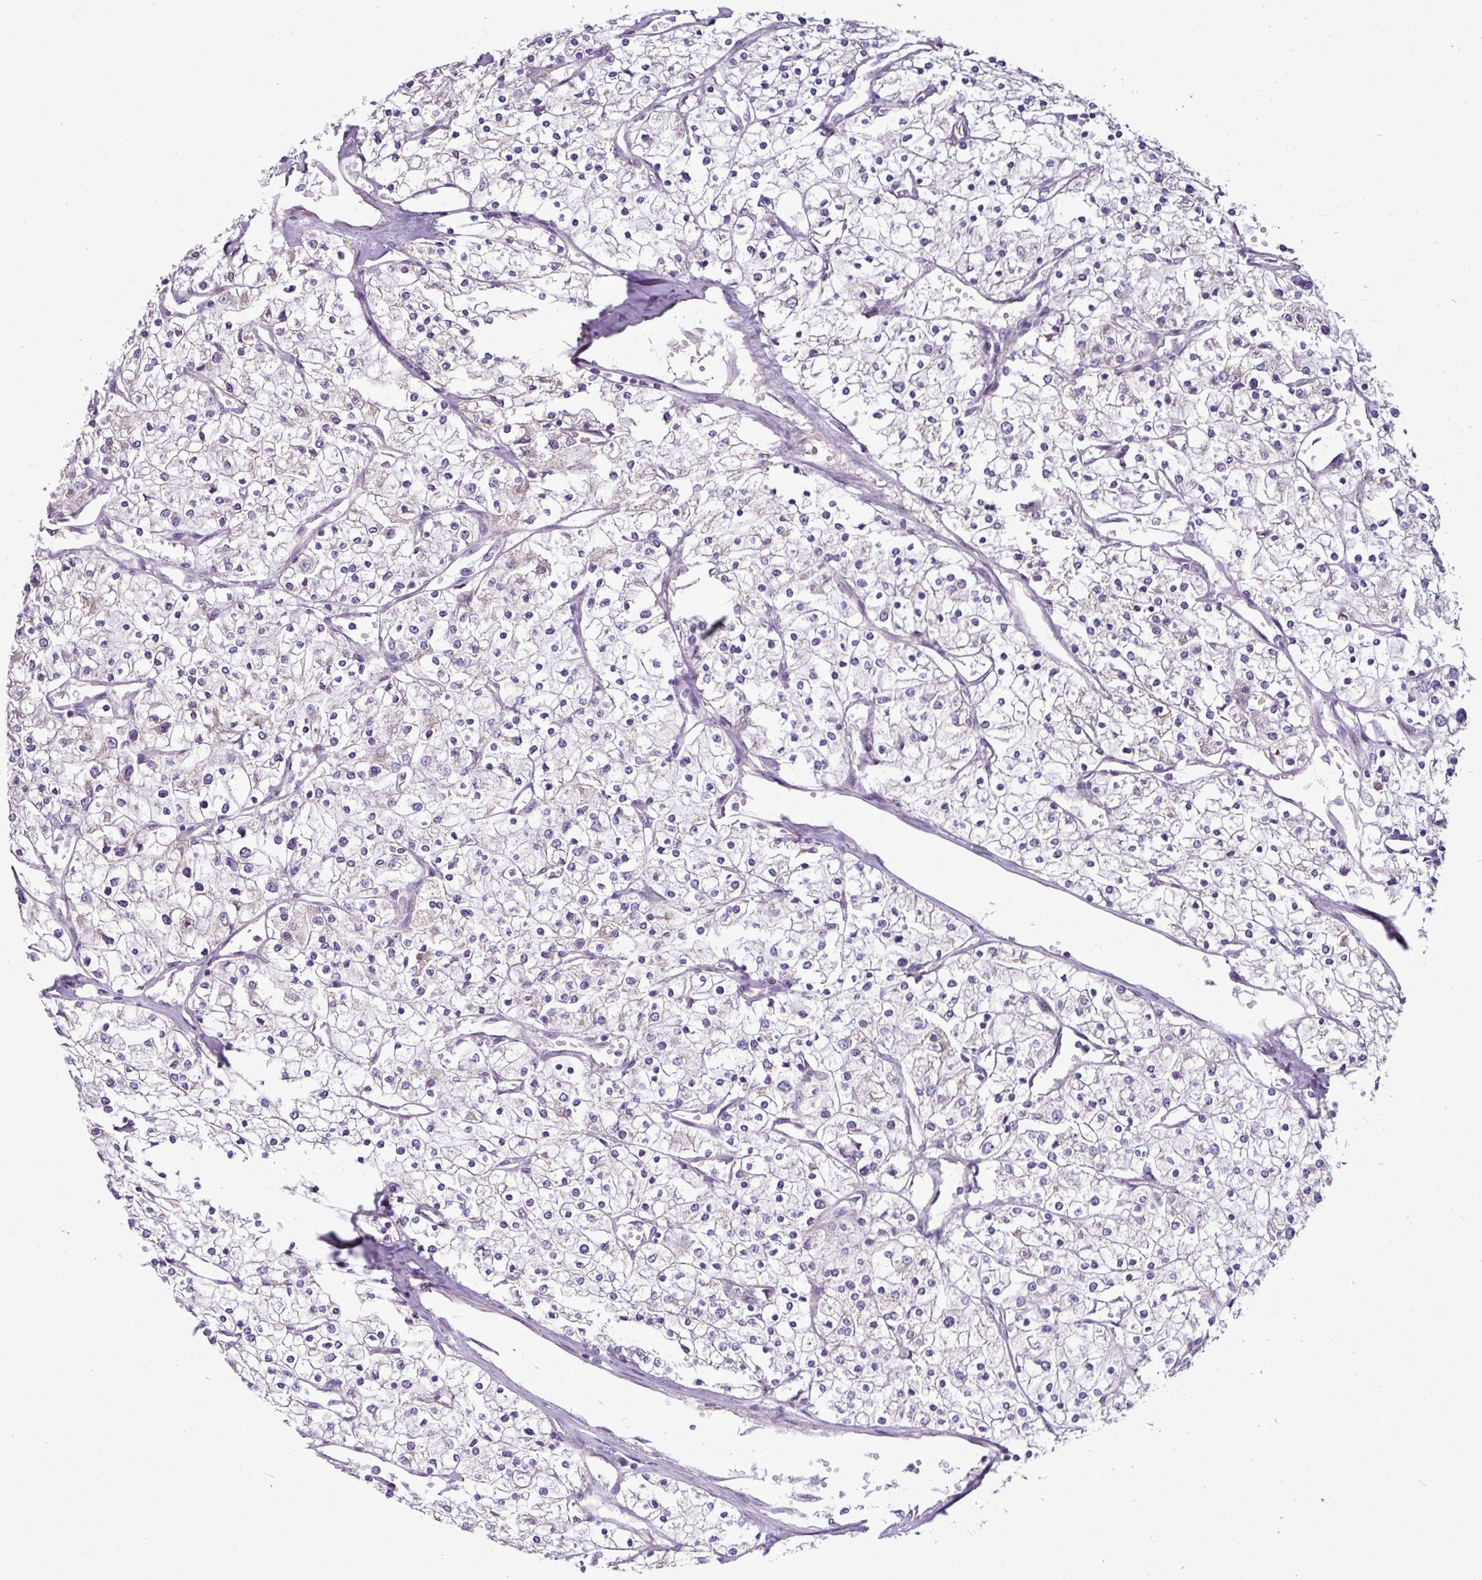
{"staining": {"intensity": "negative", "quantity": "none", "location": "none"}, "tissue": "renal cancer", "cell_type": "Tumor cells", "image_type": "cancer", "snomed": [{"axis": "morphology", "description": "Adenocarcinoma, NOS"}, {"axis": "topography", "description": "Kidney"}], "caption": "Immunohistochemistry (IHC) of human renal cancer (adenocarcinoma) shows no positivity in tumor cells. The staining was performed using DAB to visualize the protein expression in brown, while the nuclei were stained in blue with hematoxylin (Magnification: 20x).", "gene": "GAN", "patient": {"sex": "male", "age": 80}}